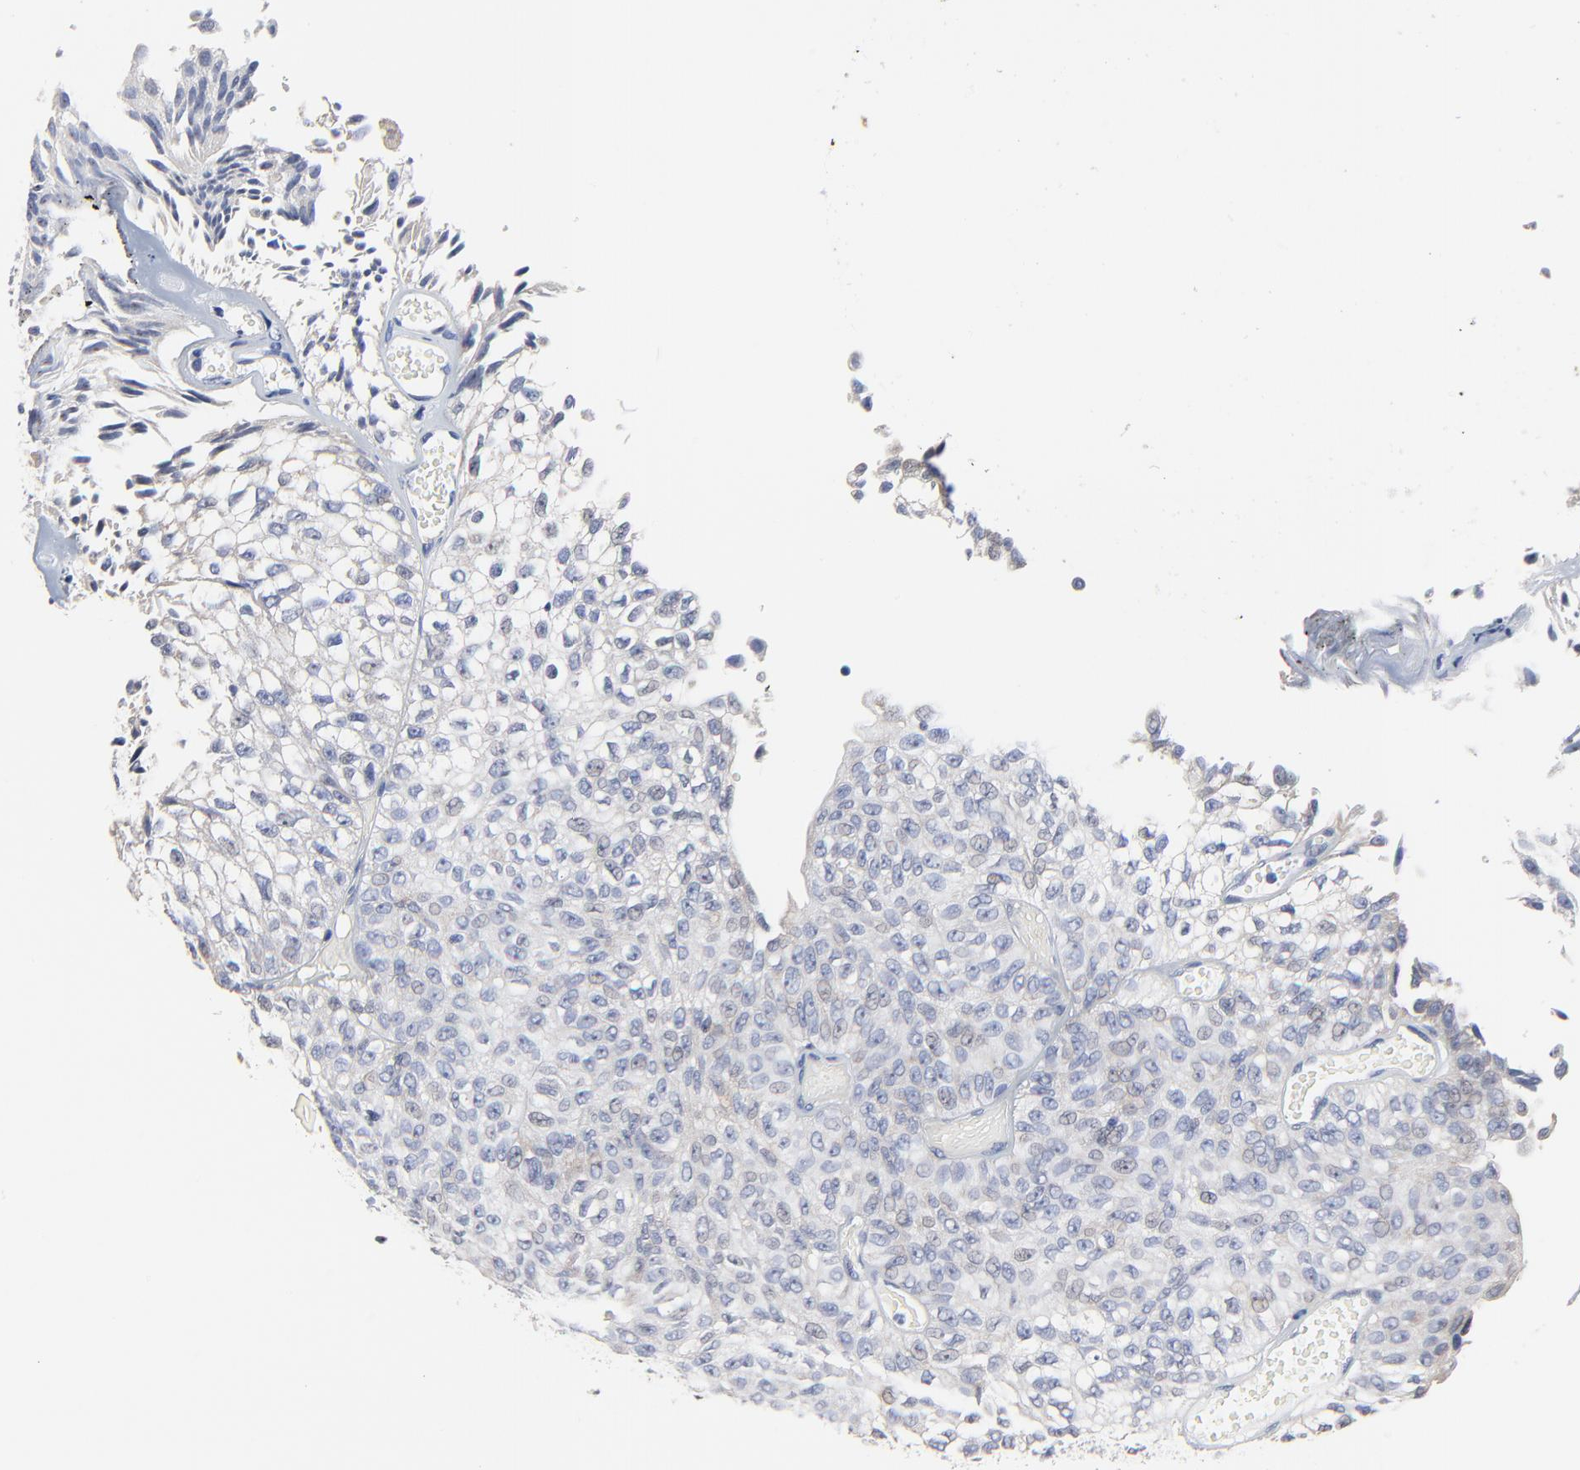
{"staining": {"intensity": "negative", "quantity": "none", "location": "none"}, "tissue": "urothelial cancer", "cell_type": "Tumor cells", "image_type": "cancer", "snomed": [{"axis": "morphology", "description": "Urothelial carcinoma, Low grade"}, {"axis": "topography", "description": "Urinary bladder"}], "caption": "This is a photomicrograph of immunohistochemistry (IHC) staining of urothelial carcinoma (low-grade), which shows no staining in tumor cells.", "gene": "DHRSX", "patient": {"sex": "male", "age": 76}}